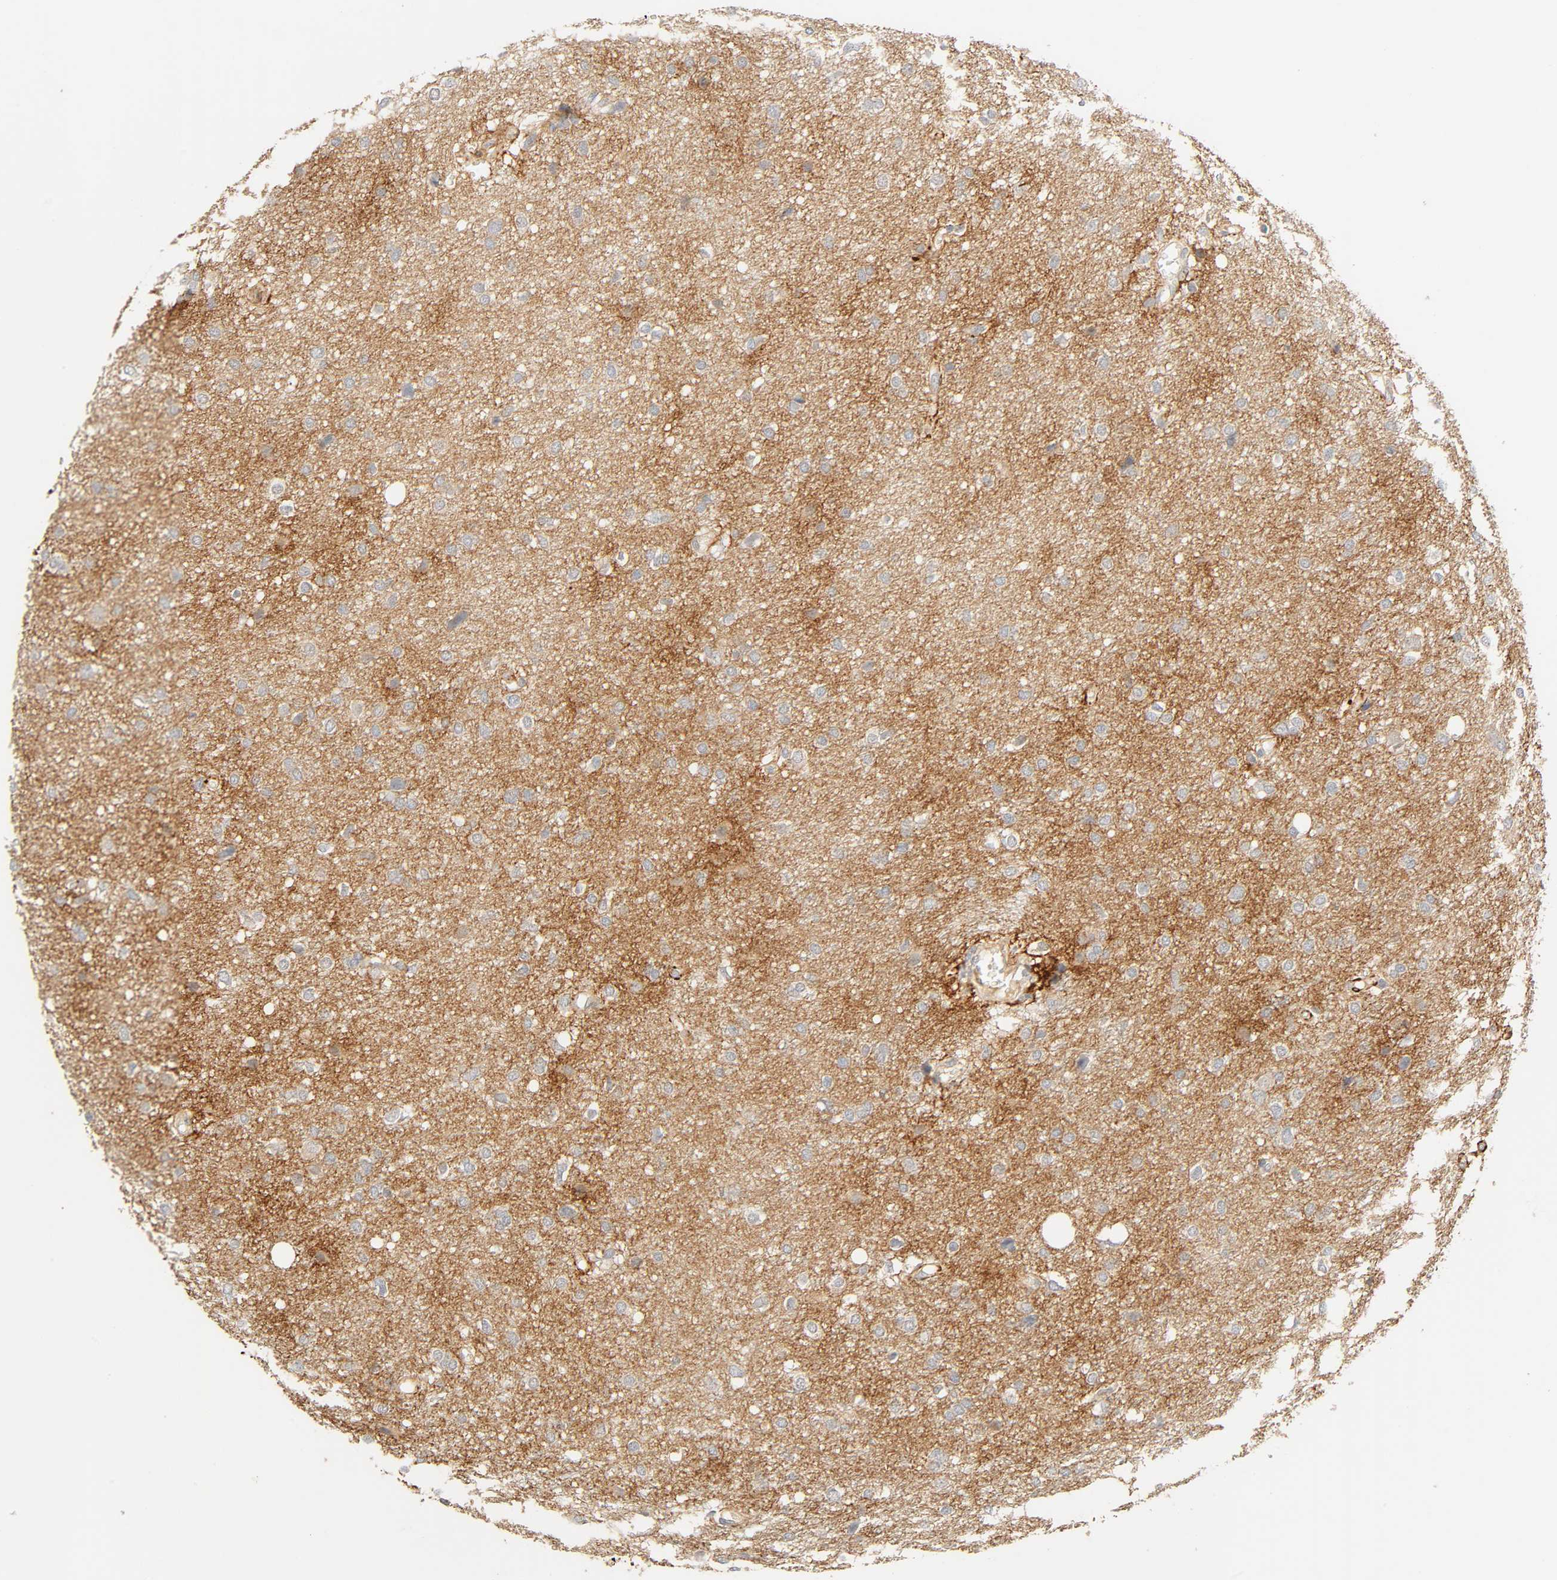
{"staining": {"intensity": "weak", "quantity": "25%-75%", "location": "cytoplasmic/membranous"}, "tissue": "glioma", "cell_type": "Tumor cells", "image_type": "cancer", "snomed": [{"axis": "morphology", "description": "Glioma, malignant, High grade"}, {"axis": "topography", "description": "Brain"}], "caption": "The photomicrograph reveals immunohistochemical staining of malignant glioma (high-grade). There is weak cytoplasmic/membranous positivity is present in approximately 25%-75% of tumor cells.", "gene": "CACNA1G", "patient": {"sex": "female", "age": 59}}